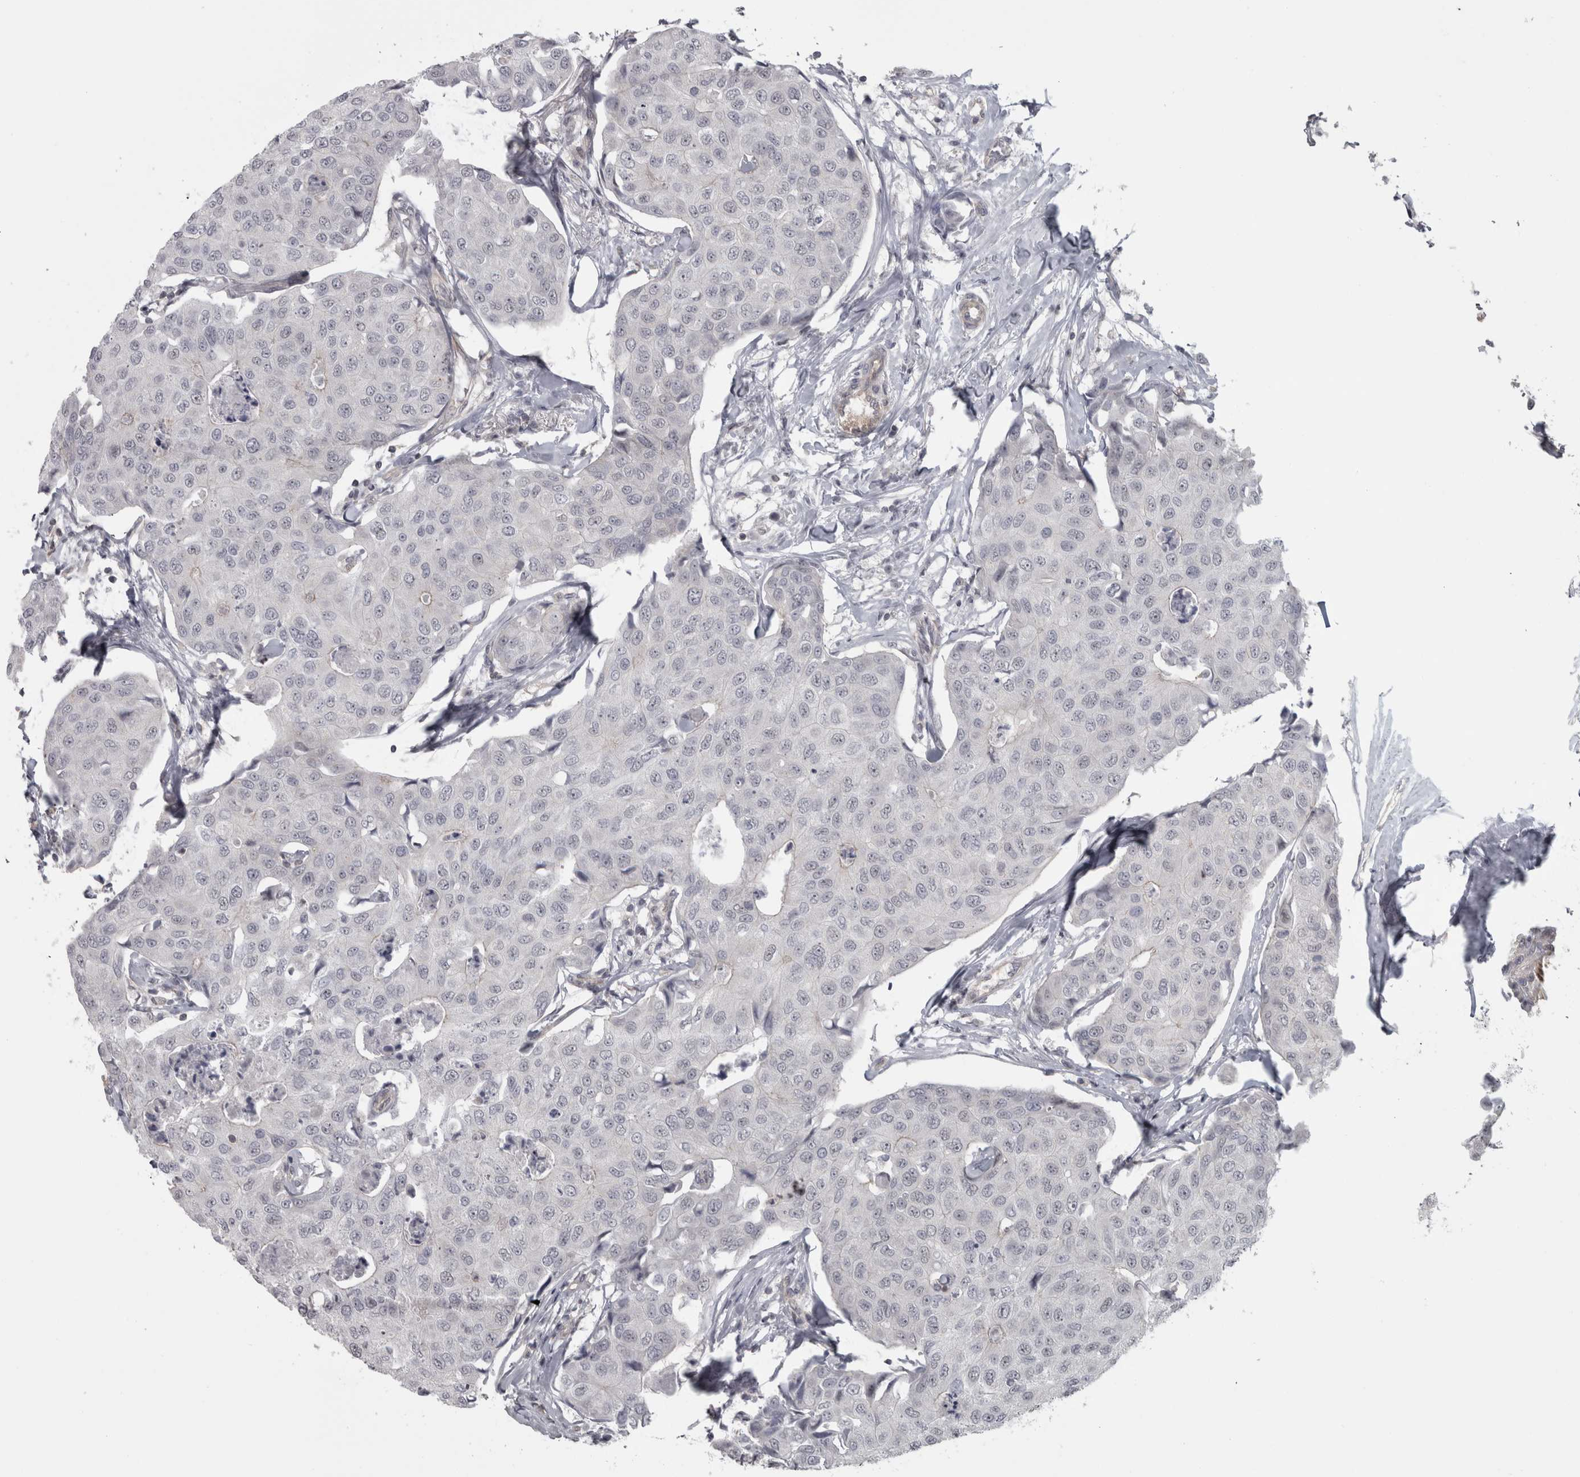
{"staining": {"intensity": "negative", "quantity": "none", "location": "none"}, "tissue": "breast cancer", "cell_type": "Tumor cells", "image_type": "cancer", "snomed": [{"axis": "morphology", "description": "Duct carcinoma"}, {"axis": "topography", "description": "Breast"}], "caption": "Immunohistochemical staining of invasive ductal carcinoma (breast) reveals no significant expression in tumor cells.", "gene": "PPP1R12B", "patient": {"sex": "female", "age": 80}}